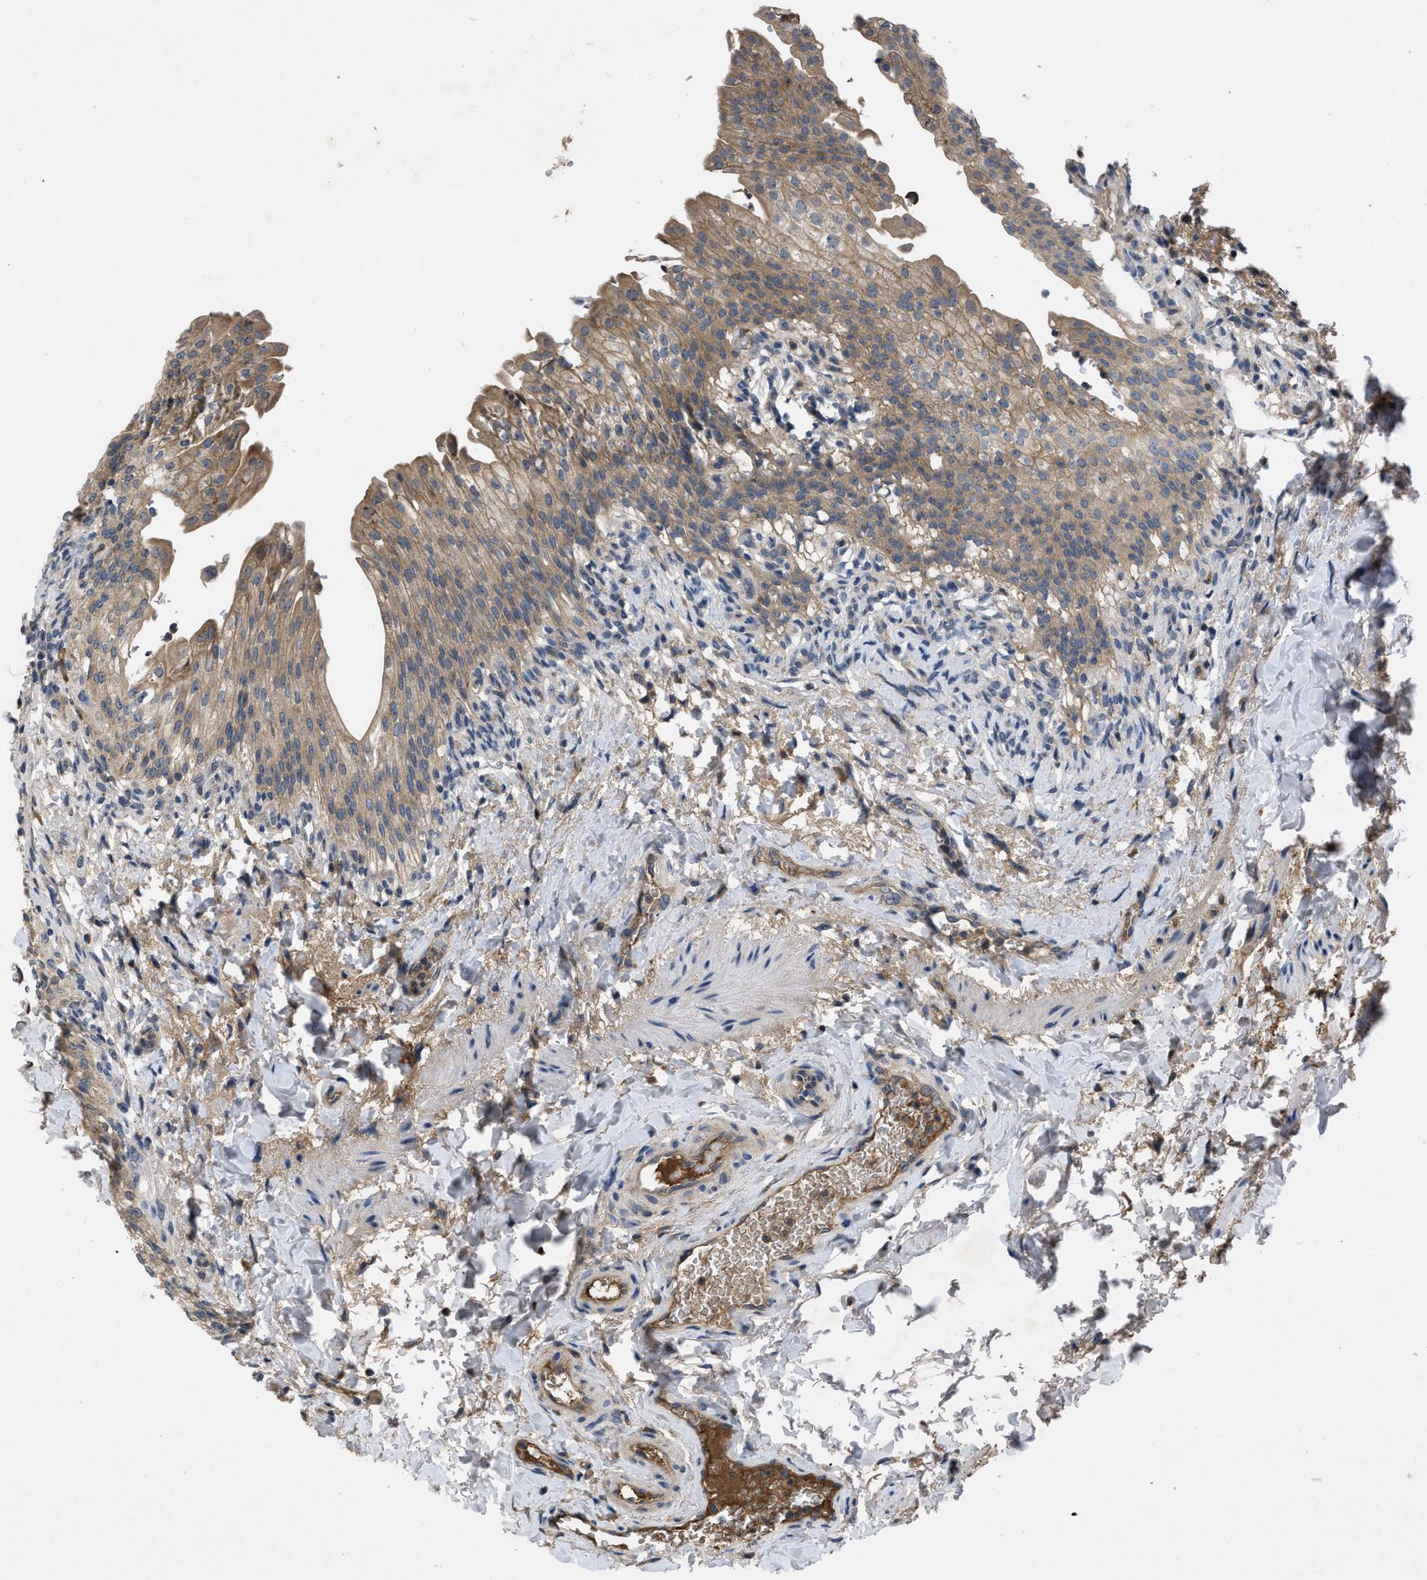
{"staining": {"intensity": "moderate", "quantity": ">75%", "location": "cytoplasmic/membranous"}, "tissue": "urinary bladder", "cell_type": "Urothelial cells", "image_type": "normal", "snomed": [{"axis": "morphology", "description": "Normal tissue, NOS"}, {"axis": "topography", "description": "Urinary bladder"}], "caption": "Immunohistochemistry (IHC) photomicrograph of normal human urinary bladder stained for a protein (brown), which shows medium levels of moderate cytoplasmic/membranous positivity in approximately >75% of urothelial cells.", "gene": "VPS4A", "patient": {"sex": "female", "age": 60}}